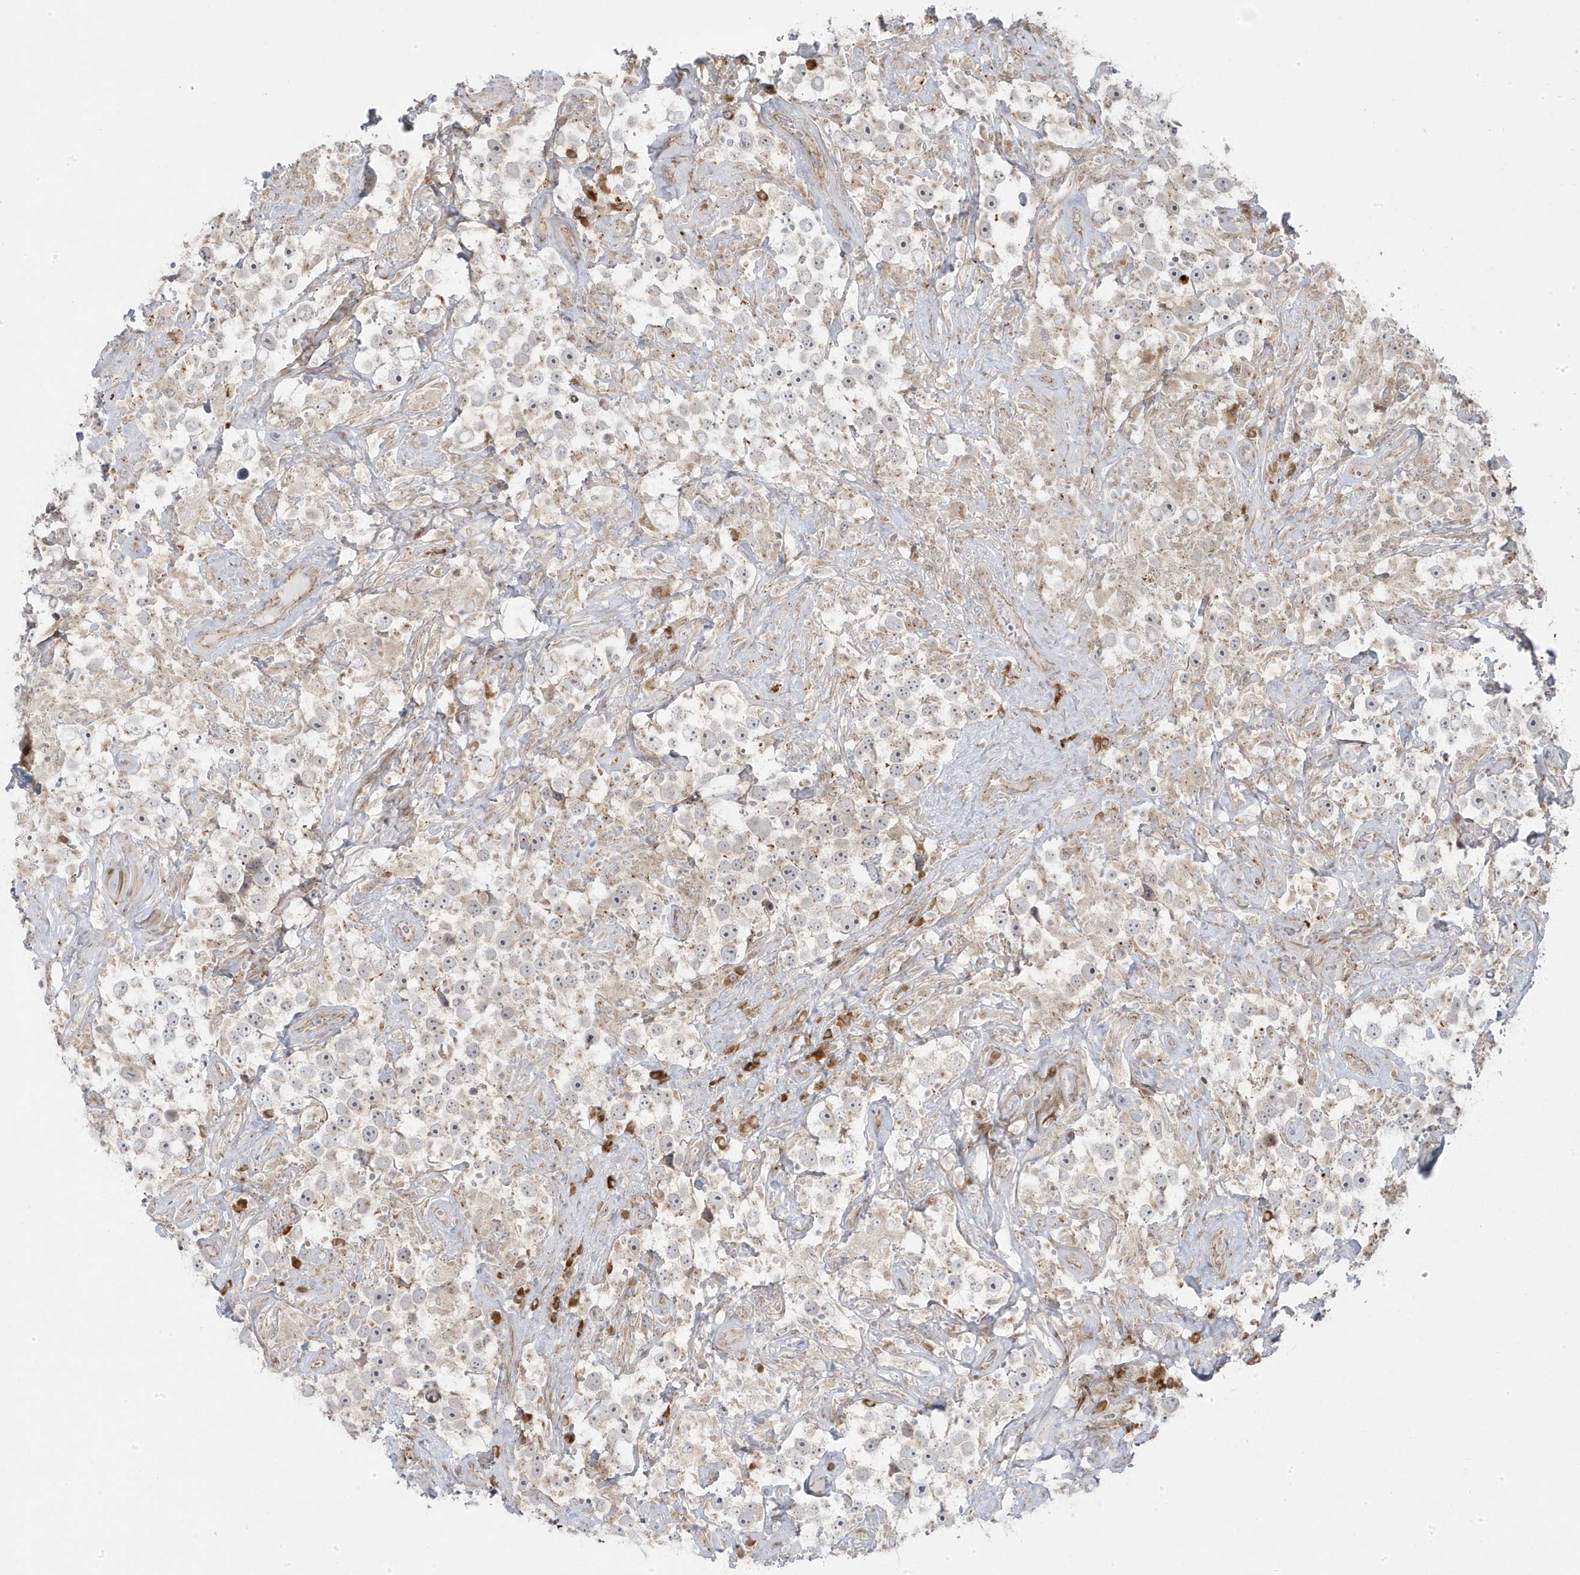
{"staining": {"intensity": "negative", "quantity": "none", "location": "none"}, "tissue": "testis cancer", "cell_type": "Tumor cells", "image_type": "cancer", "snomed": [{"axis": "morphology", "description": "Seminoma, NOS"}, {"axis": "topography", "description": "Testis"}], "caption": "Immunohistochemistry (IHC) of human testis seminoma displays no staining in tumor cells. The staining is performed using DAB (3,3'-diaminobenzidine) brown chromogen with nuclei counter-stained in using hematoxylin.", "gene": "ZNF654", "patient": {"sex": "male", "age": 49}}